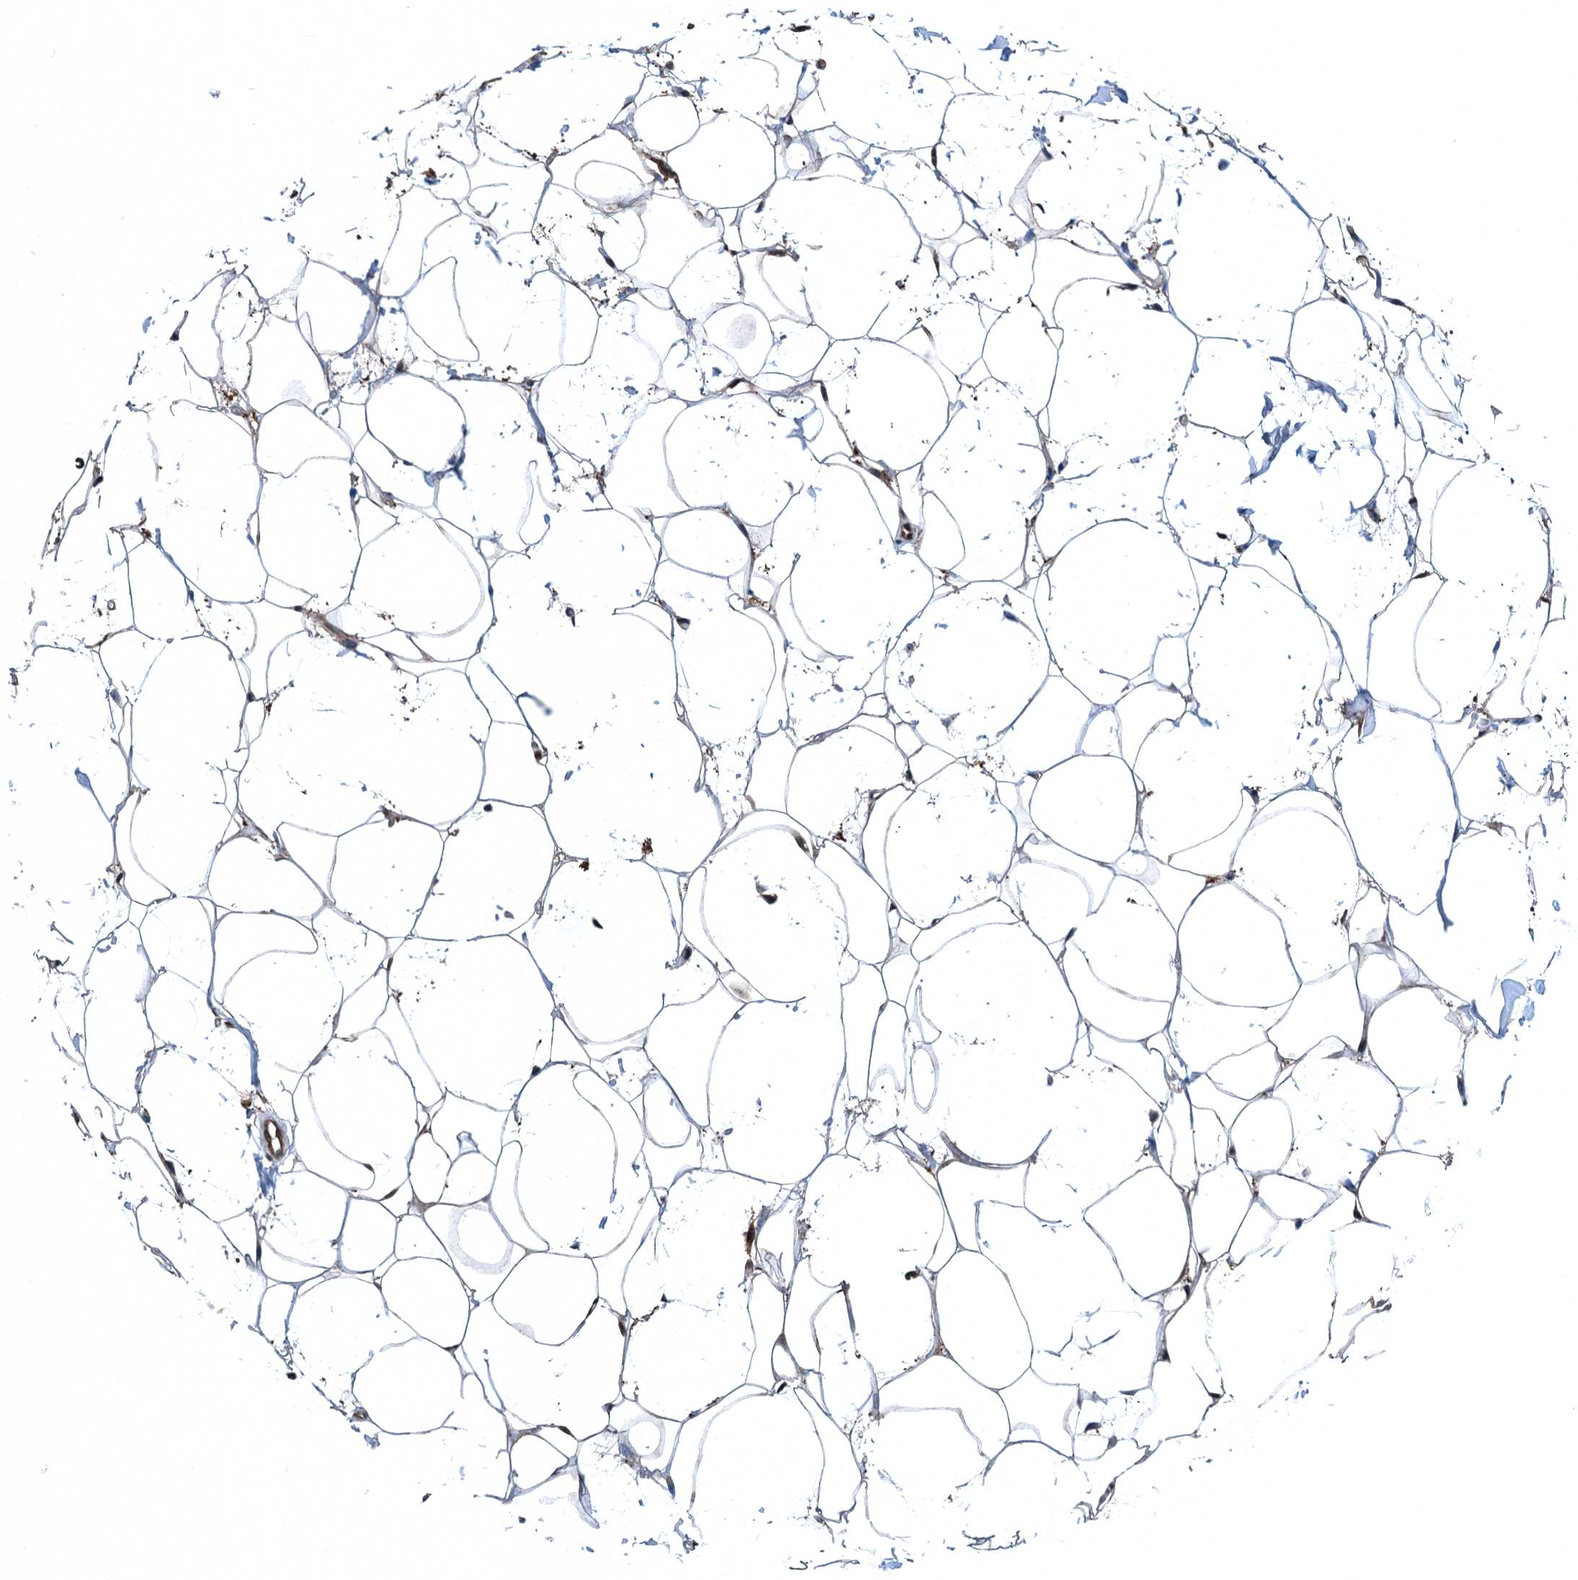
{"staining": {"intensity": "negative", "quantity": "none", "location": "none"}, "tissue": "adipose tissue", "cell_type": "Adipocytes", "image_type": "normal", "snomed": [{"axis": "morphology", "description": "Normal tissue, NOS"}, {"axis": "topography", "description": "Breast"}], "caption": "Adipose tissue stained for a protein using immunohistochemistry reveals no staining adipocytes.", "gene": "RNH1", "patient": {"sex": "female", "age": 26}}